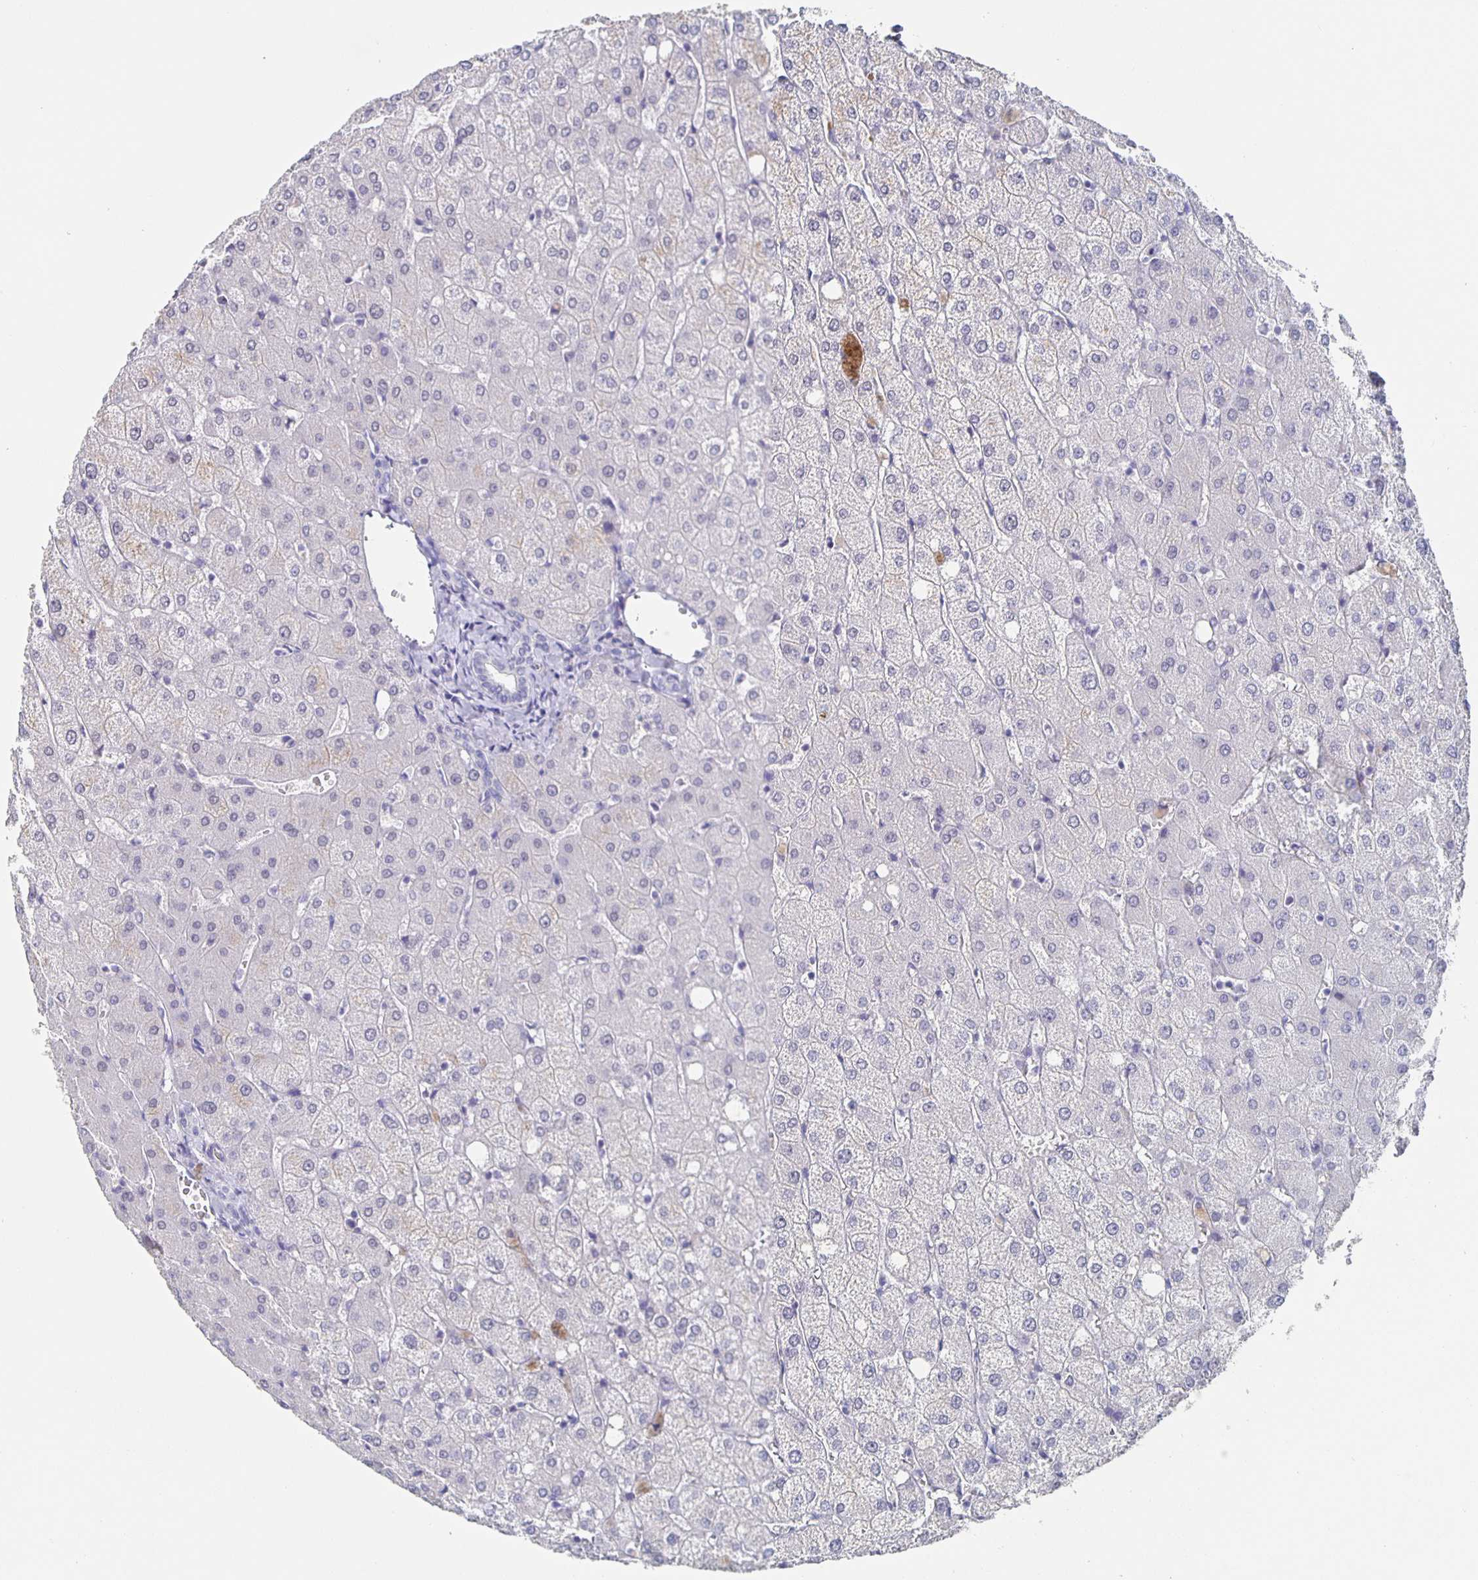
{"staining": {"intensity": "negative", "quantity": "none", "location": "none"}, "tissue": "liver", "cell_type": "Cholangiocytes", "image_type": "normal", "snomed": [{"axis": "morphology", "description": "Normal tissue, NOS"}, {"axis": "topography", "description": "Liver"}], "caption": "High magnification brightfield microscopy of normal liver stained with DAB (brown) and counterstained with hematoxylin (blue): cholangiocytes show no significant staining. (DAB IHC visualized using brightfield microscopy, high magnification).", "gene": "CACNA2D2", "patient": {"sex": "female", "age": 54}}